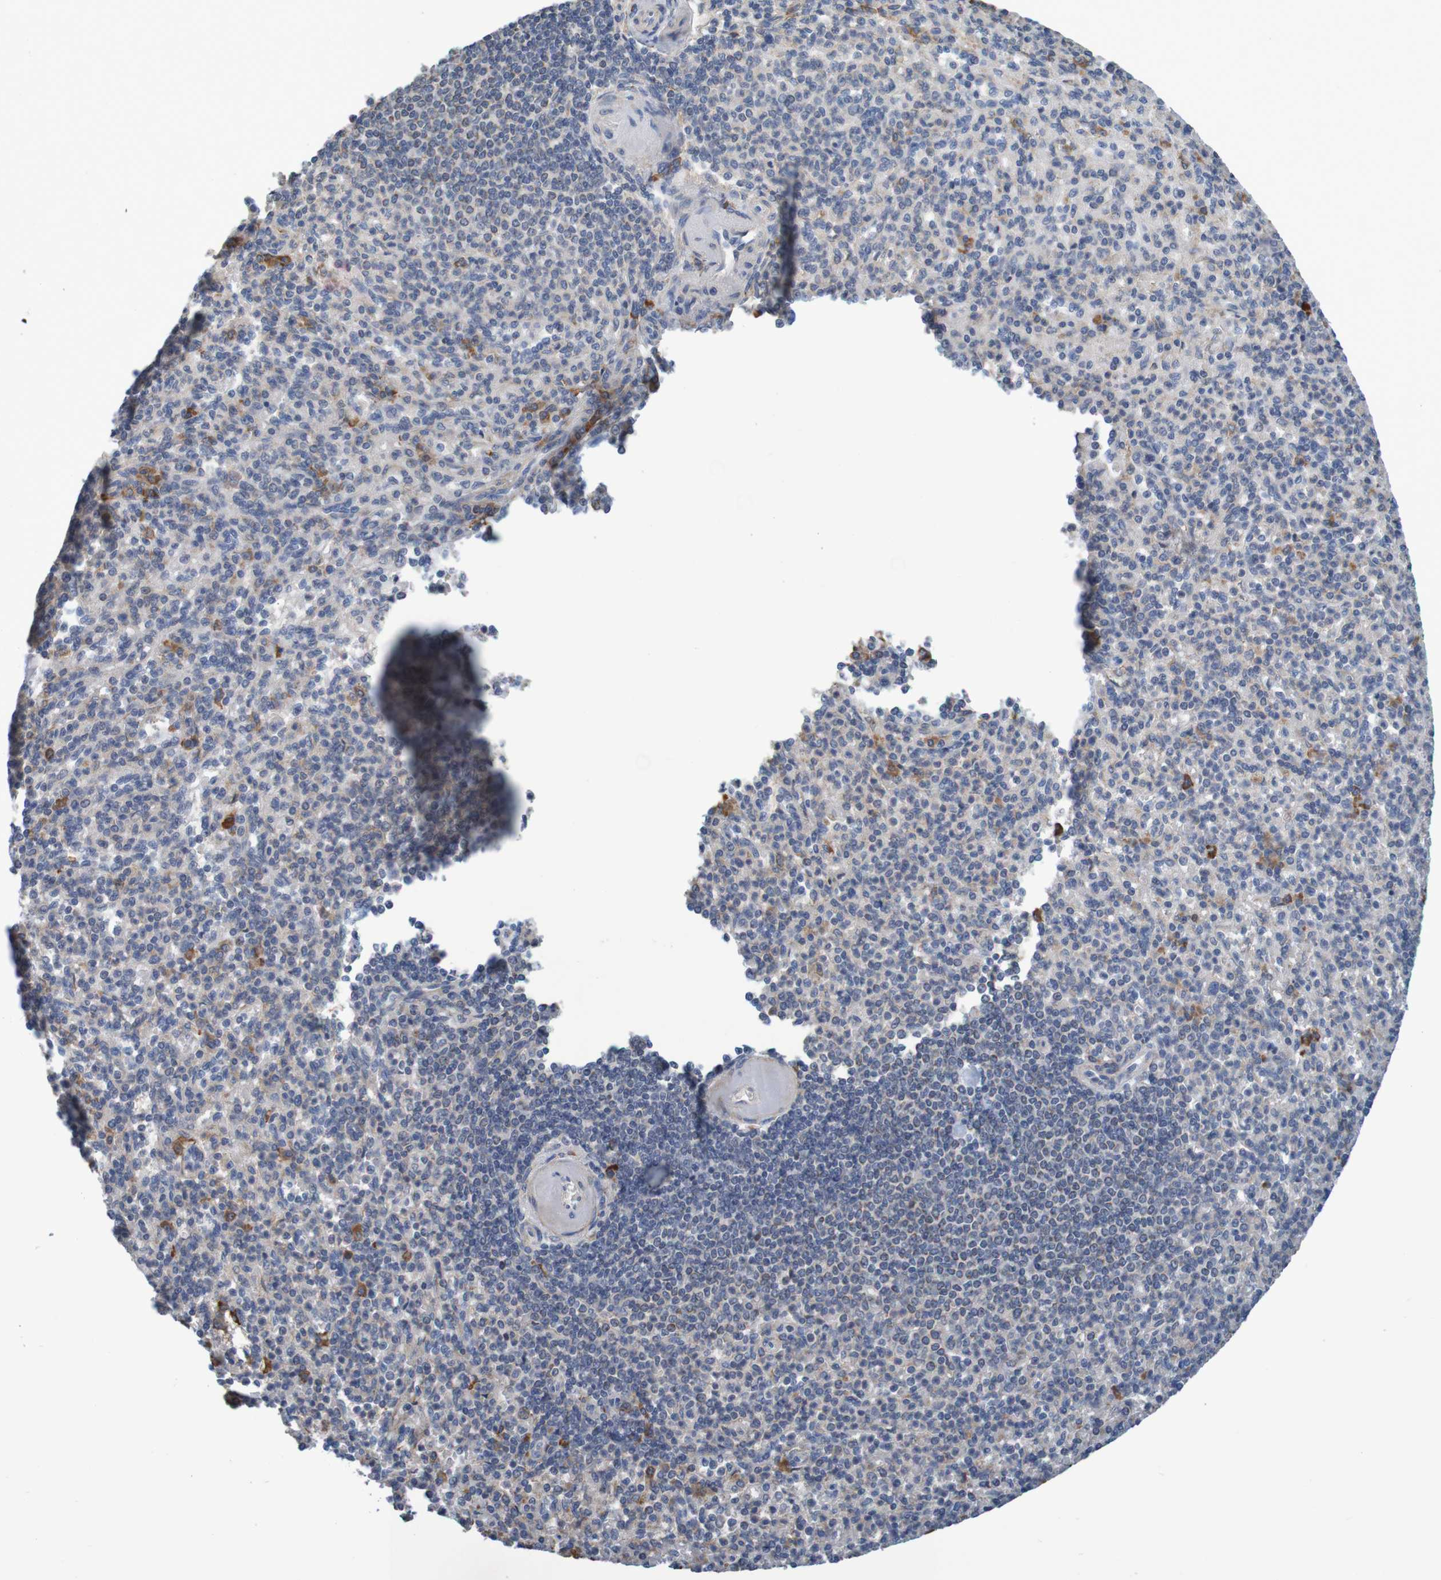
{"staining": {"intensity": "strong", "quantity": "<25%", "location": "cytoplasmic/membranous"}, "tissue": "spleen", "cell_type": "Cells in red pulp", "image_type": "normal", "snomed": [{"axis": "morphology", "description": "Normal tissue, NOS"}, {"axis": "topography", "description": "Spleen"}], "caption": "A photomicrograph of human spleen stained for a protein reveals strong cytoplasmic/membranous brown staining in cells in red pulp.", "gene": "CLDN18", "patient": {"sex": "female", "age": 74}}